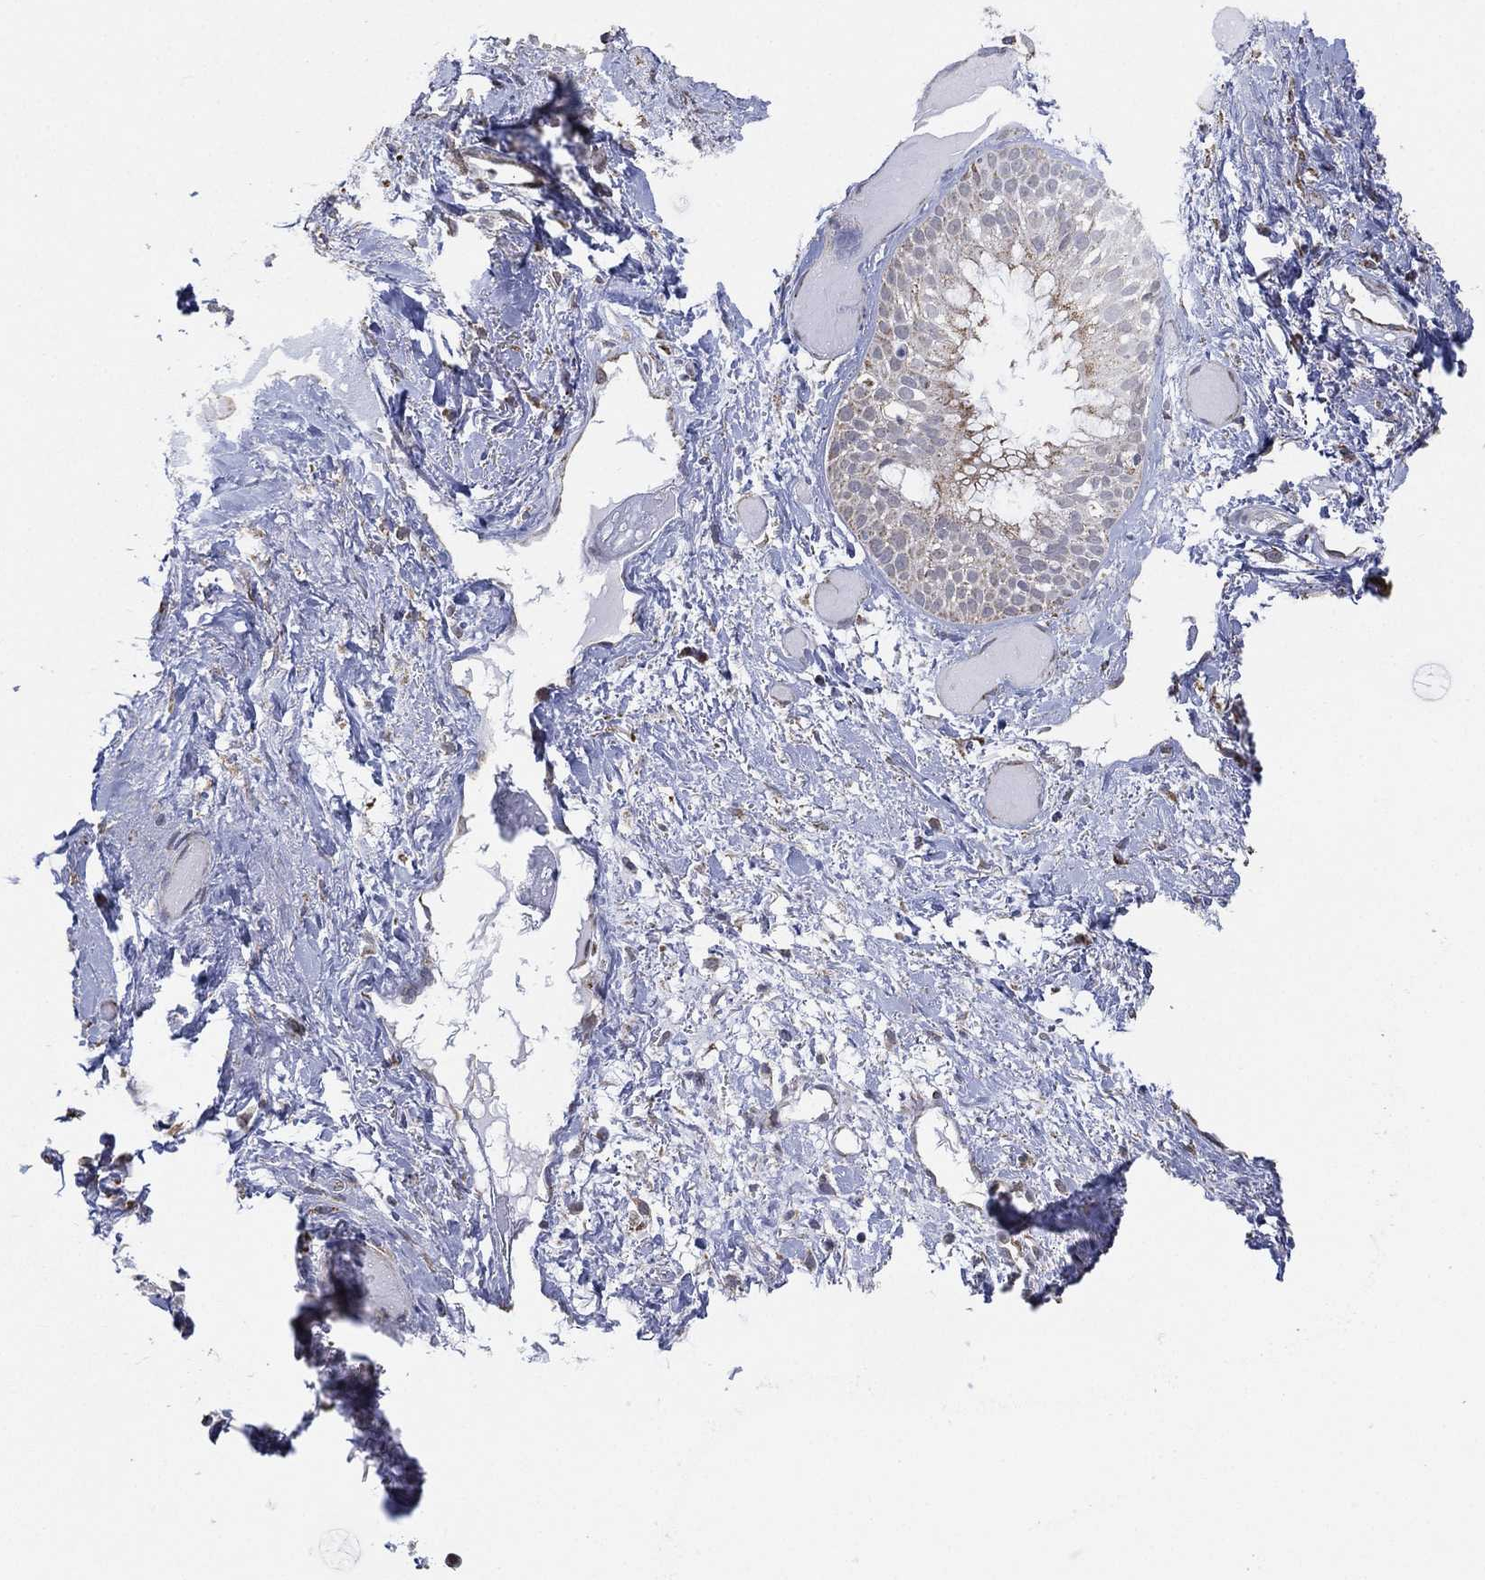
{"staining": {"intensity": "negative", "quantity": "none", "location": "none"}, "tissue": "soft tissue", "cell_type": "Fibroblasts", "image_type": "normal", "snomed": [{"axis": "morphology", "description": "Normal tissue, NOS"}, {"axis": "topography", "description": "Cartilage tissue"}], "caption": "Immunohistochemistry (IHC) of unremarkable human soft tissue reveals no positivity in fibroblasts. (Brightfield microscopy of DAB immunohistochemistry at high magnification).", "gene": "INA", "patient": {"sex": "male", "age": 62}}